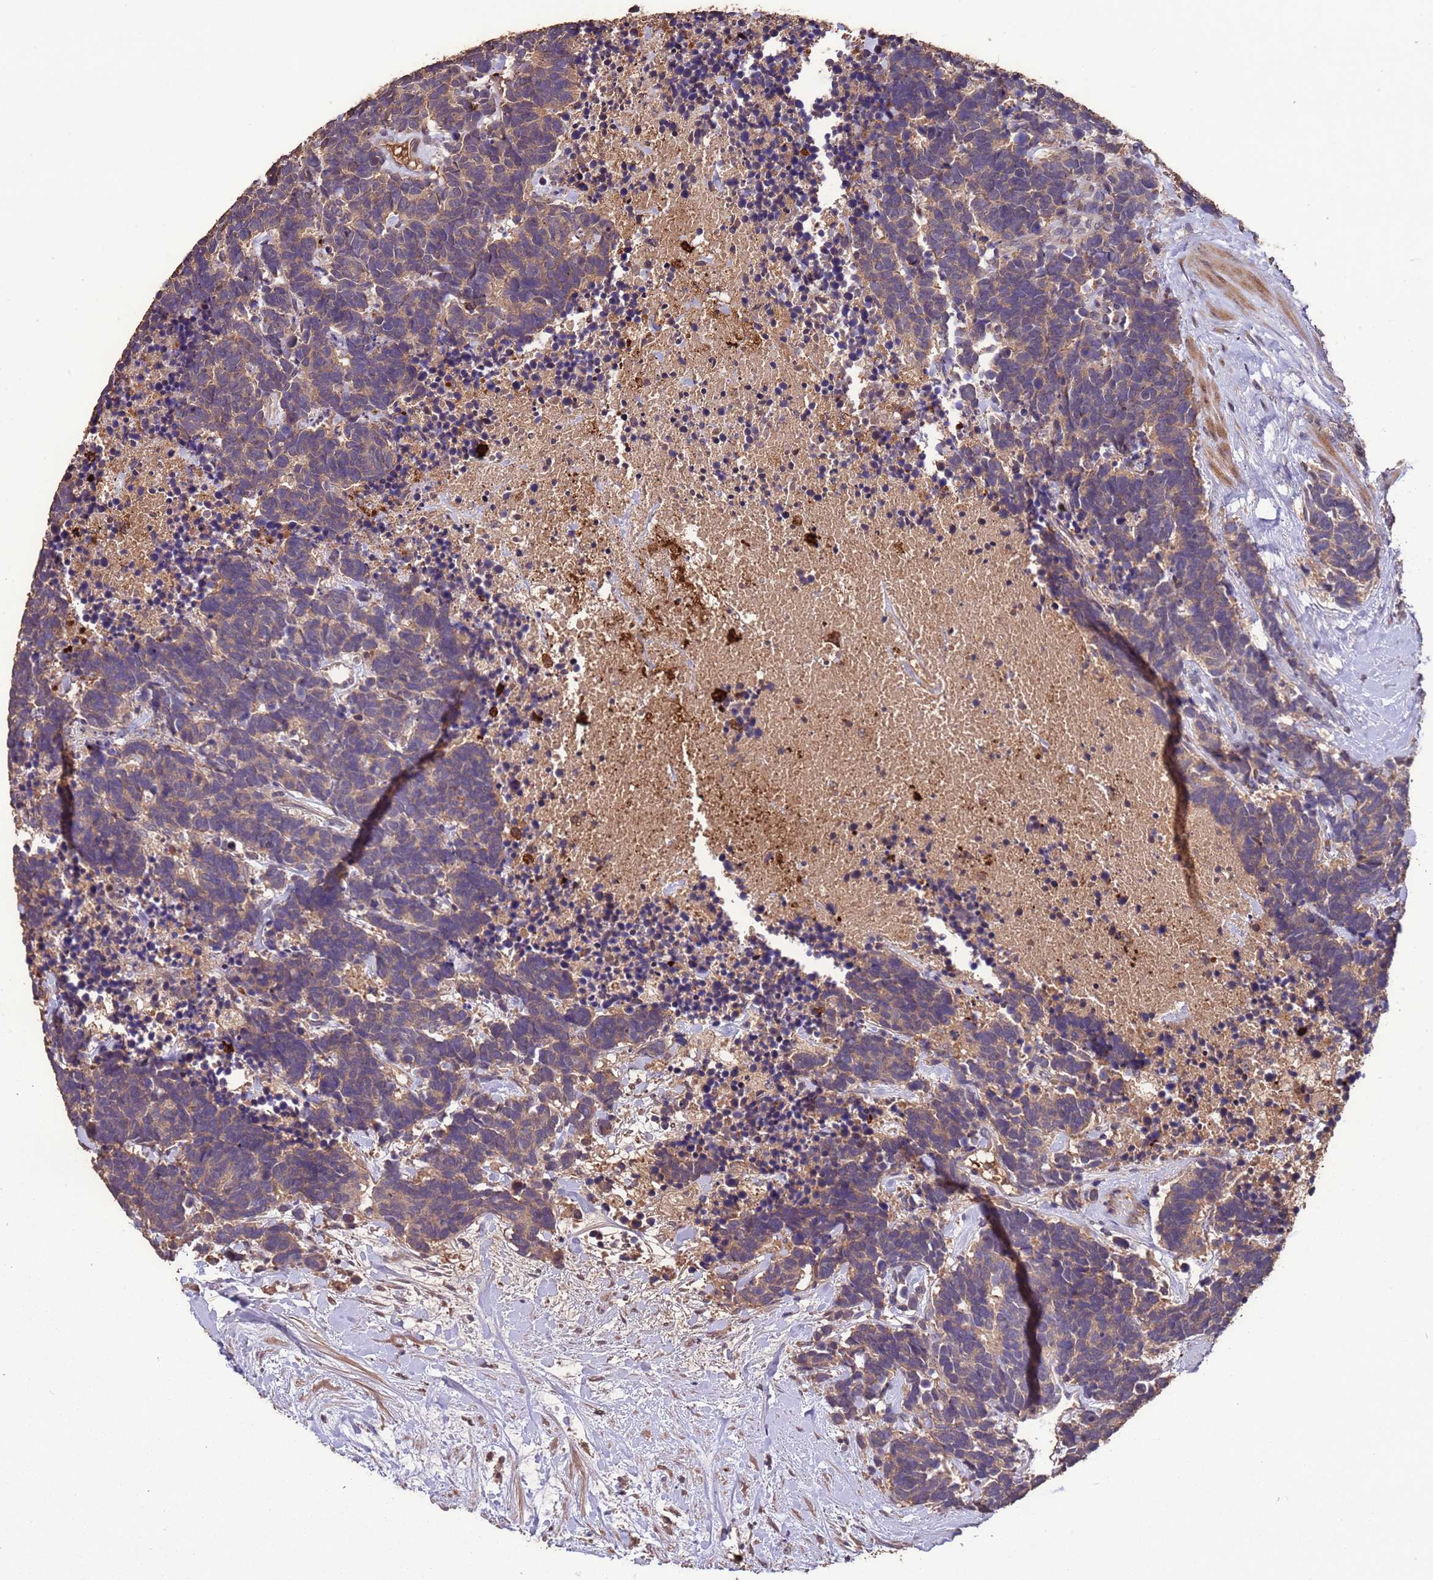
{"staining": {"intensity": "weak", "quantity": ">75%", "location": "cytoplasmic/membranous"}, "tissue": "carcinoid", "cell_type": "Tumor cells", "image_type": "cancer", "snomed": [{"axis": "morphology", "description": "Carcinoma, NOS"}, {"axis": "morphology", "description": "Carcinoid, malignant, NOS"}, {"axis": "topography", "description": "Prostate"}], "caption": "A histopathology image showing weak cytoplasmic/membranous expression in about >75% of tumor cells in malignant carcinoid, as visualized by brown immunohistochemical staining.", "gene": "CCDC184", "patient": {"sex": "male", "age": 57}}